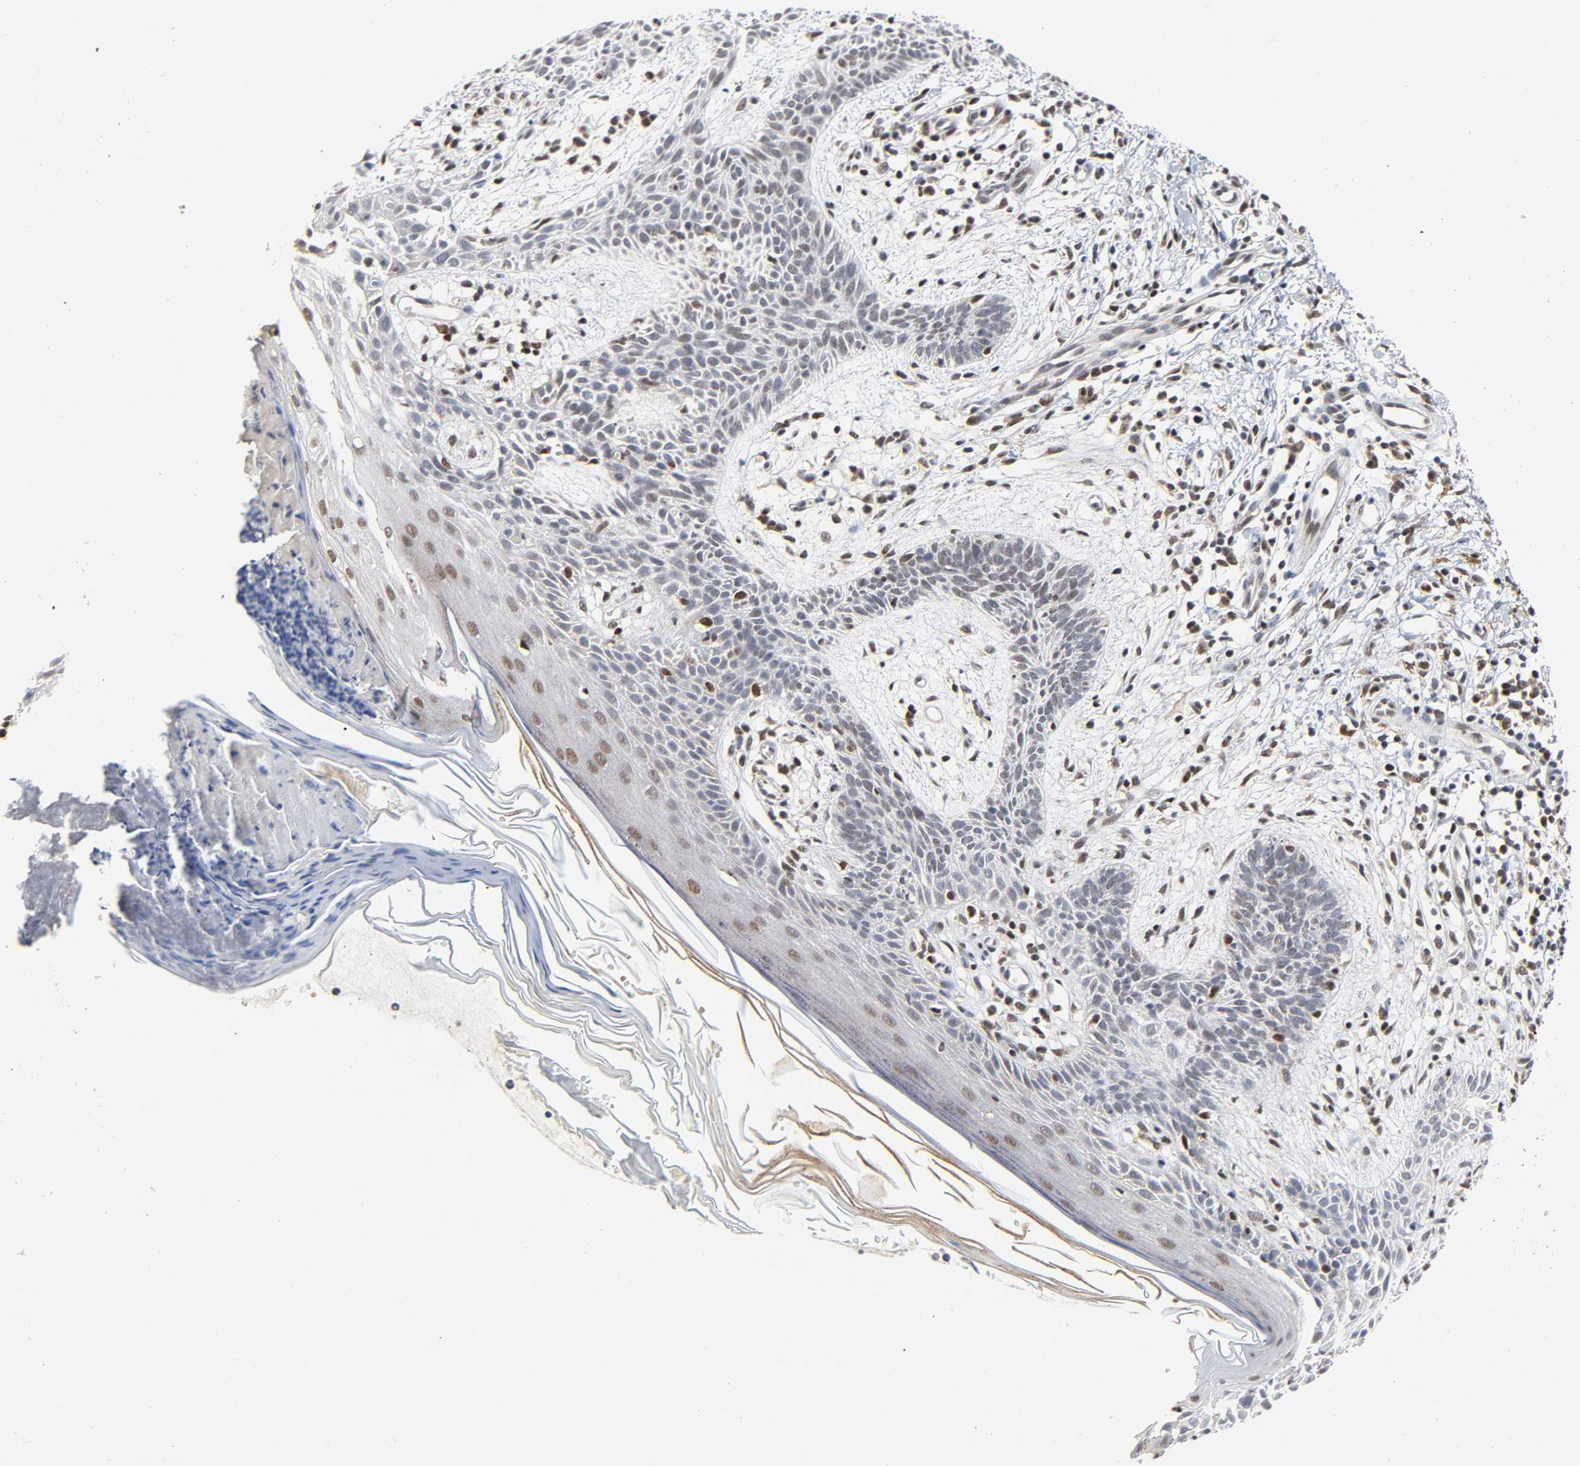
{"staining": {"intensity": "weak", "quantity": "25%-75%", "location": "nuclear"}, "tissue": "skin cancer", "cell_type": "Tumor cells", "image_type": "cancer", "snomed": [{"axis": "morphology", "description": "Normal tissue, NOS"}, {"axis": "morphology", "description": "Basal cell carcinoma"}, {"axis": "topography", "description": "Skin"}], "caption": "An image of human skin cancer stained for a protein exhibits weak nuclear brown staining in tumor cells. Nuclei are stained in blue.", "gene": "KAT2B", "patient": {"sex": "female", "age": 69}}